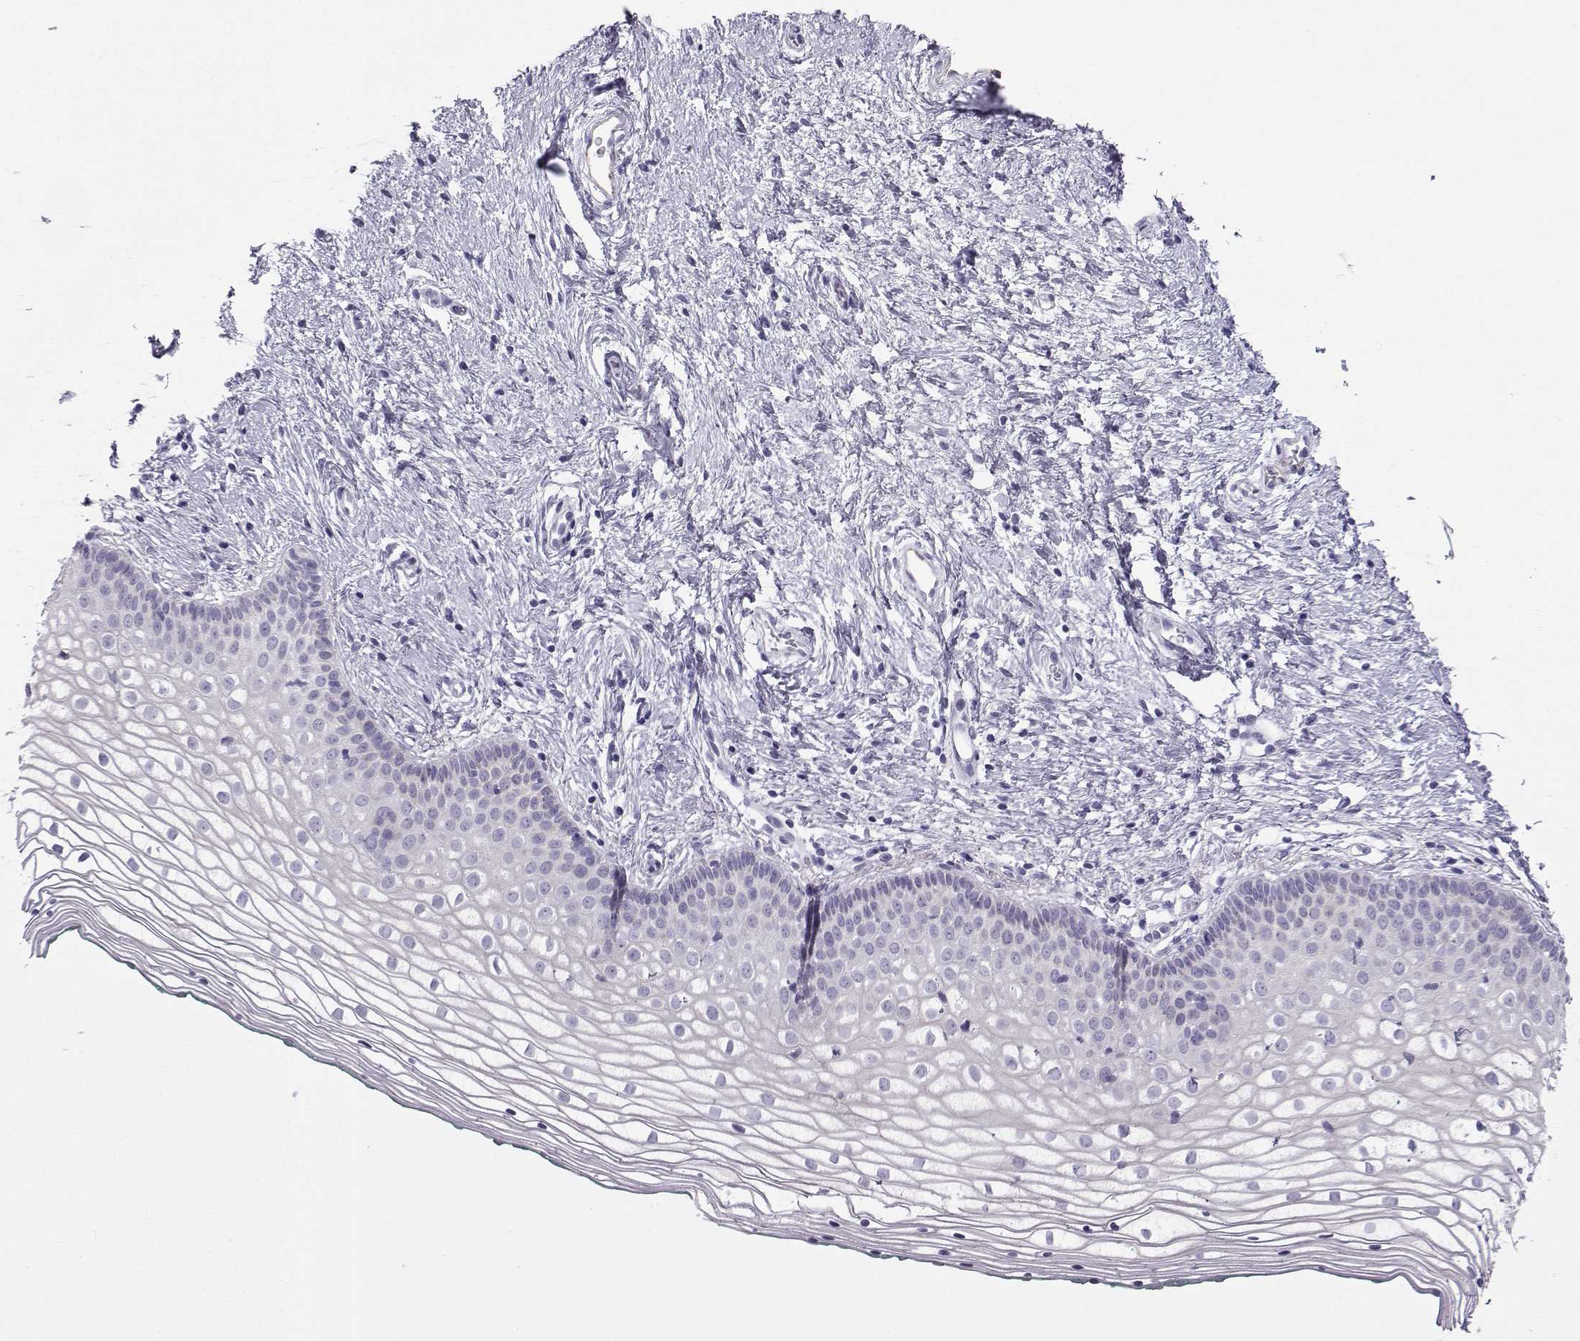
{"staining": {"intensity": "negative", "quantity": "none", "location": "none"}, "tissue": "vagina", "cell_type": "Squamous epithelial cells", "image_type": "normal", "snomed": [{"axis": "morphology", "description": "Normal tissue, NOS"}, {"axis": "topography", "description": "Vagina"}], "caption": "Vagina was stained to show a protein in brown. There is no significant expression in squamous epithelial cells. (Stains: DAB immunohistochemistry (IHC) with hematoxylin counter stain, Microscopy: brightfield microscopy at high magnification).", "gene": "IQCD", "patient": {"sex": "female", "age": 36}}